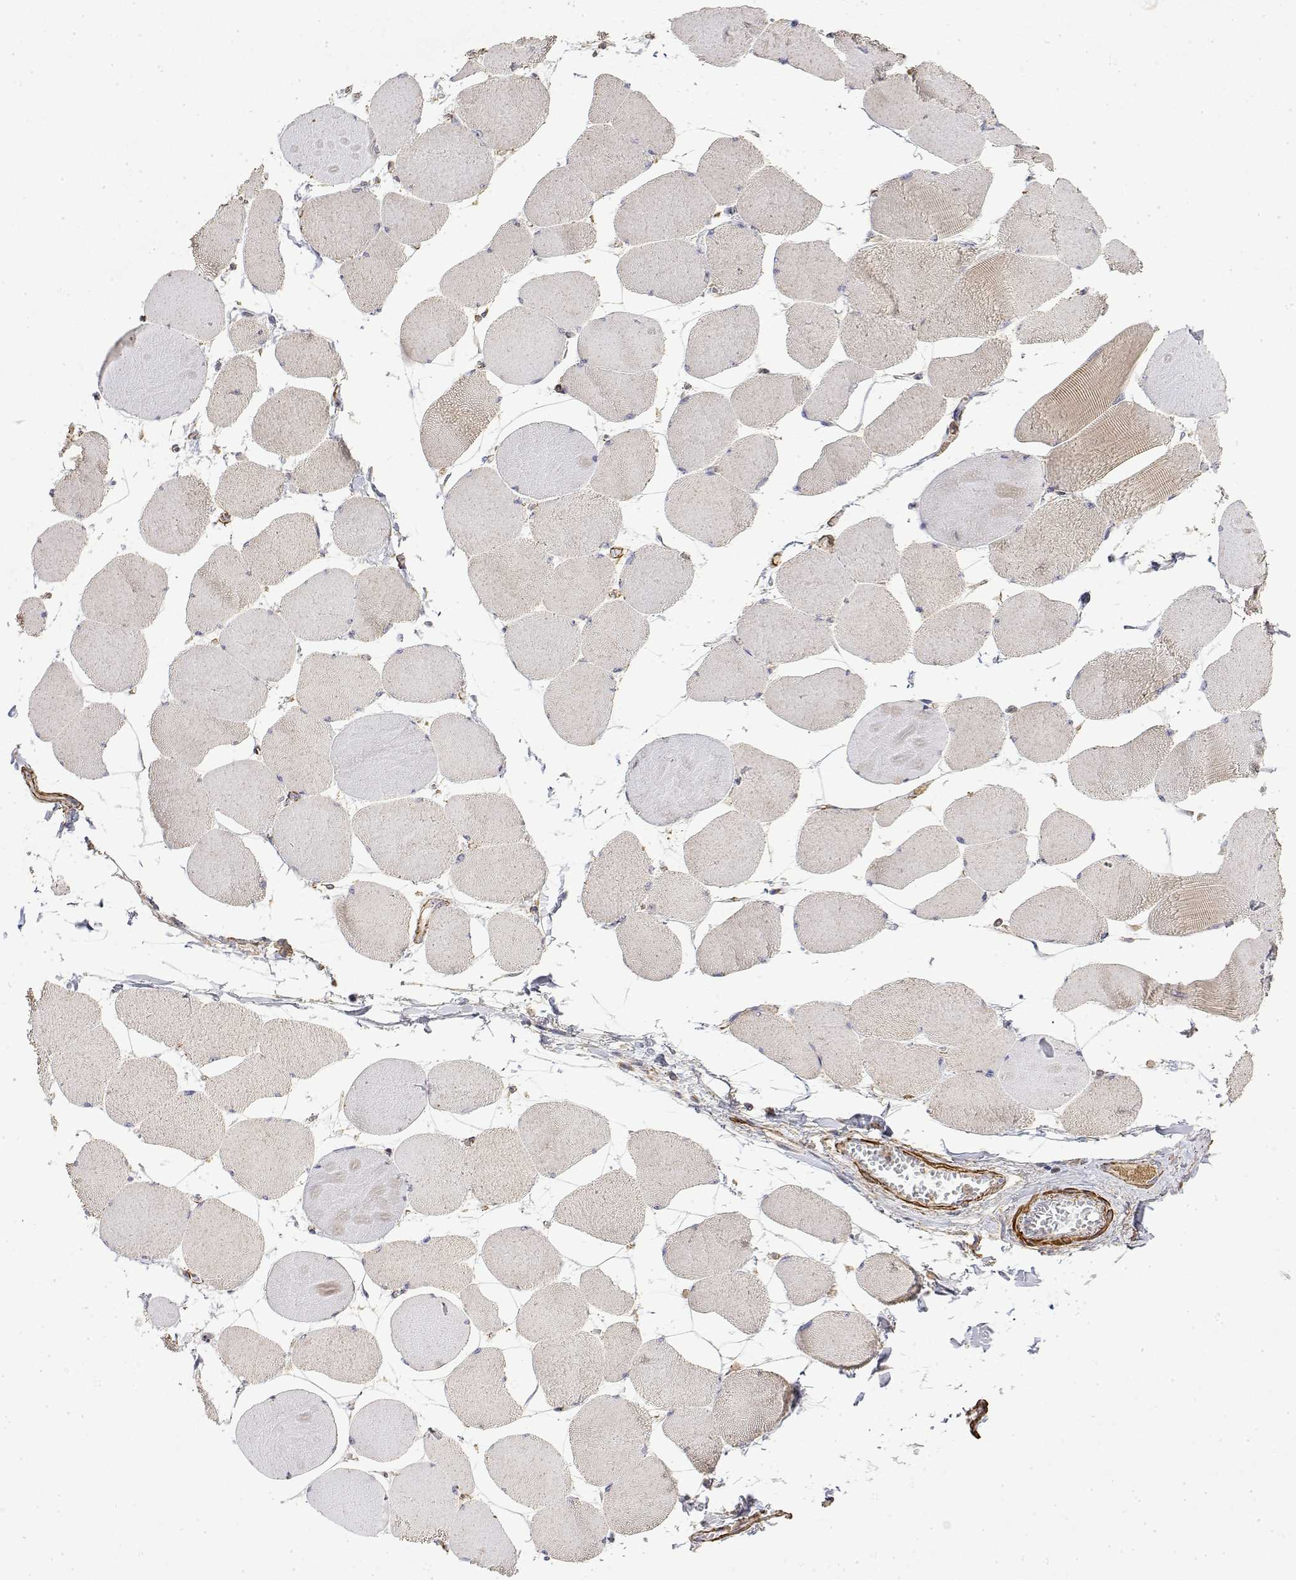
{"staining": {"intensity": "weak", "quantity": "<25%", "location": "cytoplasmic/membranous"}, "tissue": "skeletal muscle", "cell_type": "Myocytes", "image_type": "normal", "snomed": [{"axis": "morphology", "description": "Normal tissue, NOS"}, {"axis": "topography", "description": "Skeletal muscle"}], "caption": "Immunohistochemistry histopathology image of unremarkable skeletal muscle stained for a protein (brown), which exhibits no staining in myocytes.", "gene": "SOWAHD", "patient": {"sex": "female", "age": 75}}